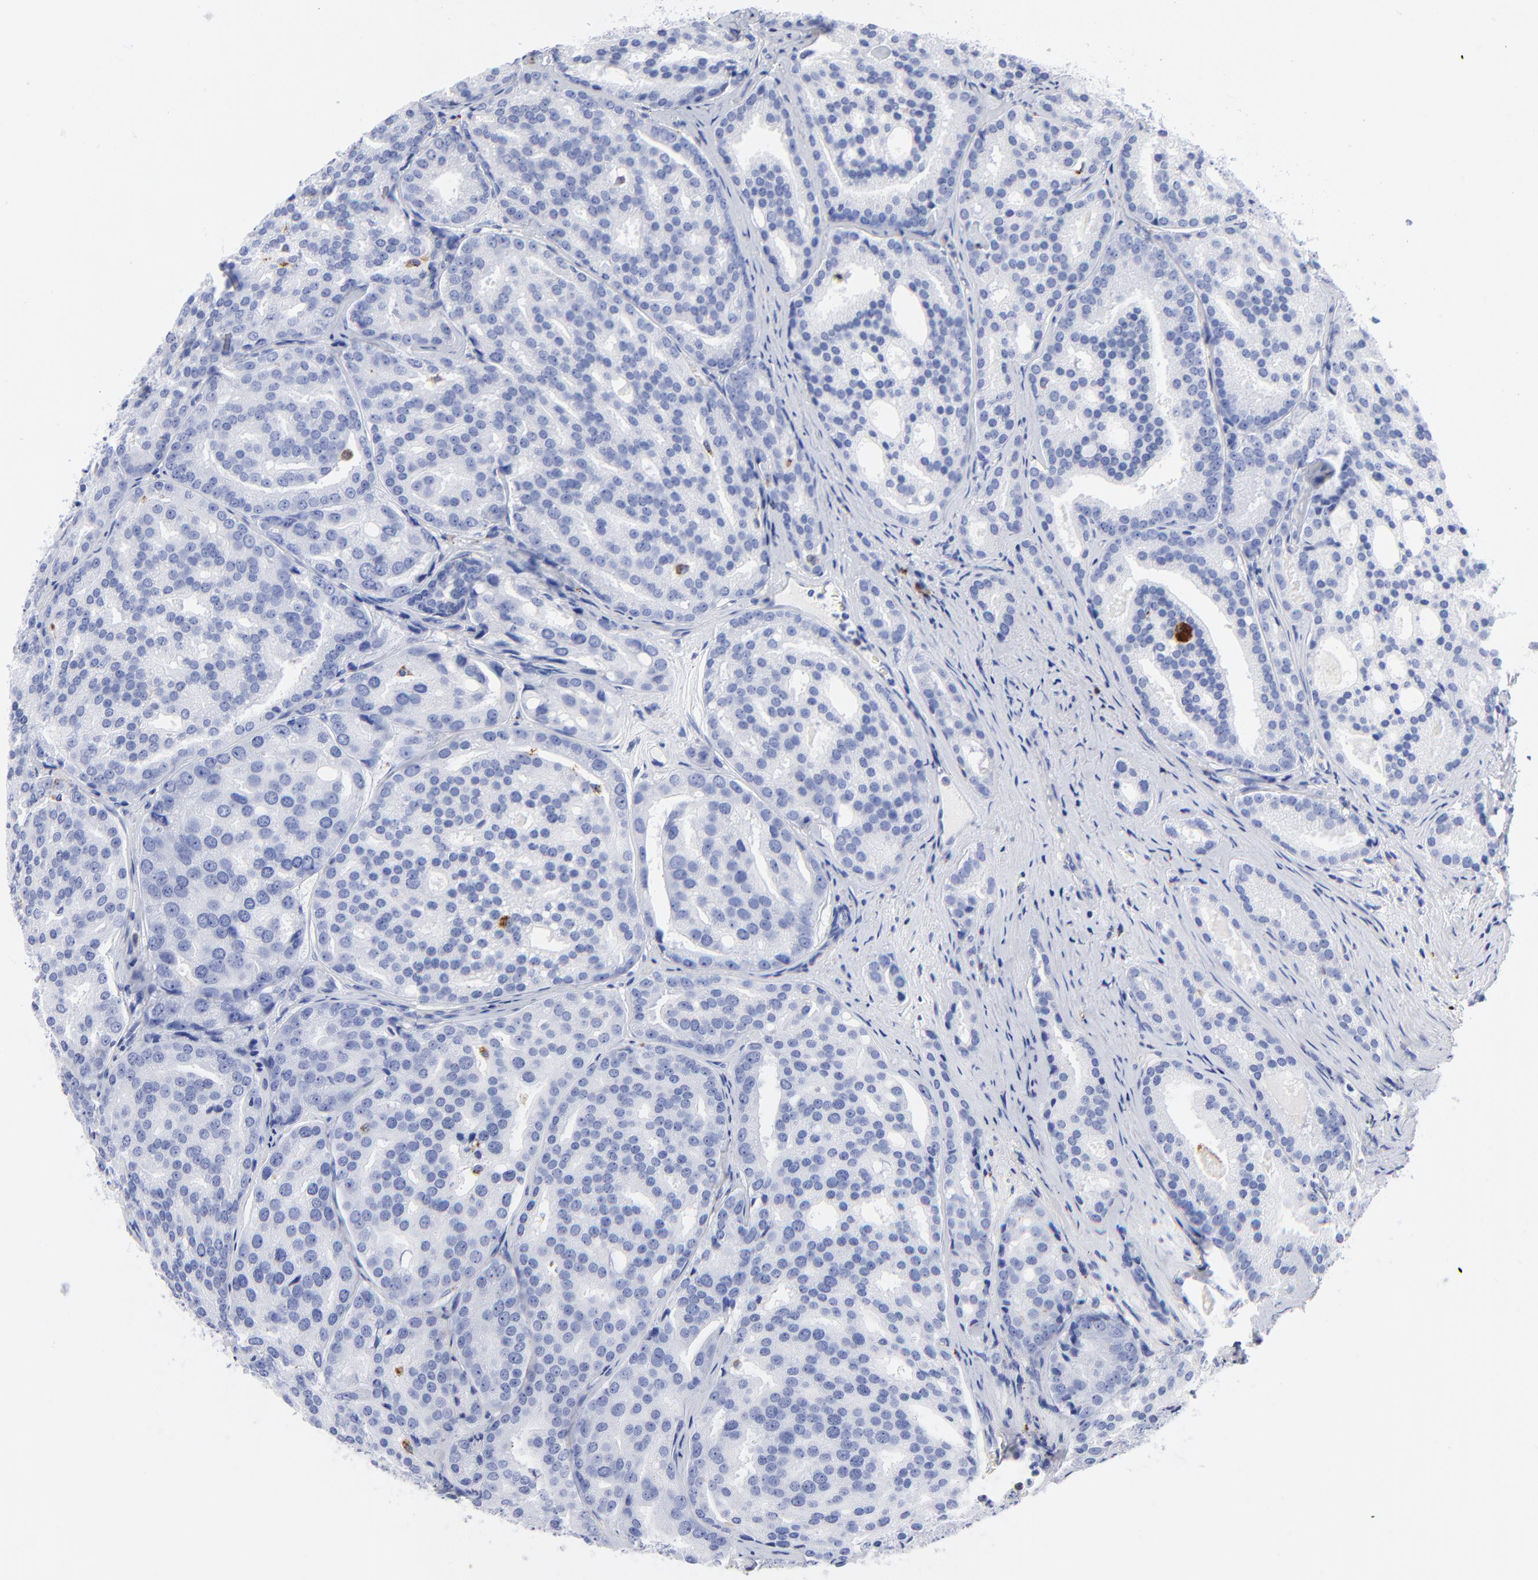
{"staining": {"intensity": "negative", "quantity": "none", "location": "none"}, "tissue": "prostate cancer", "cell_type": "Tumor cells", "image_type": "cancer", "snomed": [{"axis": "morphology", "description": "Adenocarcinoma, High grade"}, {"axis": "topography", "description": "Prostate"}], "caption": "Prostate cancer (adenocarcinoma (high-grade)) stained for a protein using IHC exhibits no staining tumor cells.", "gene": "CPVL", "patient": {"sex": "male", "age": 64}}